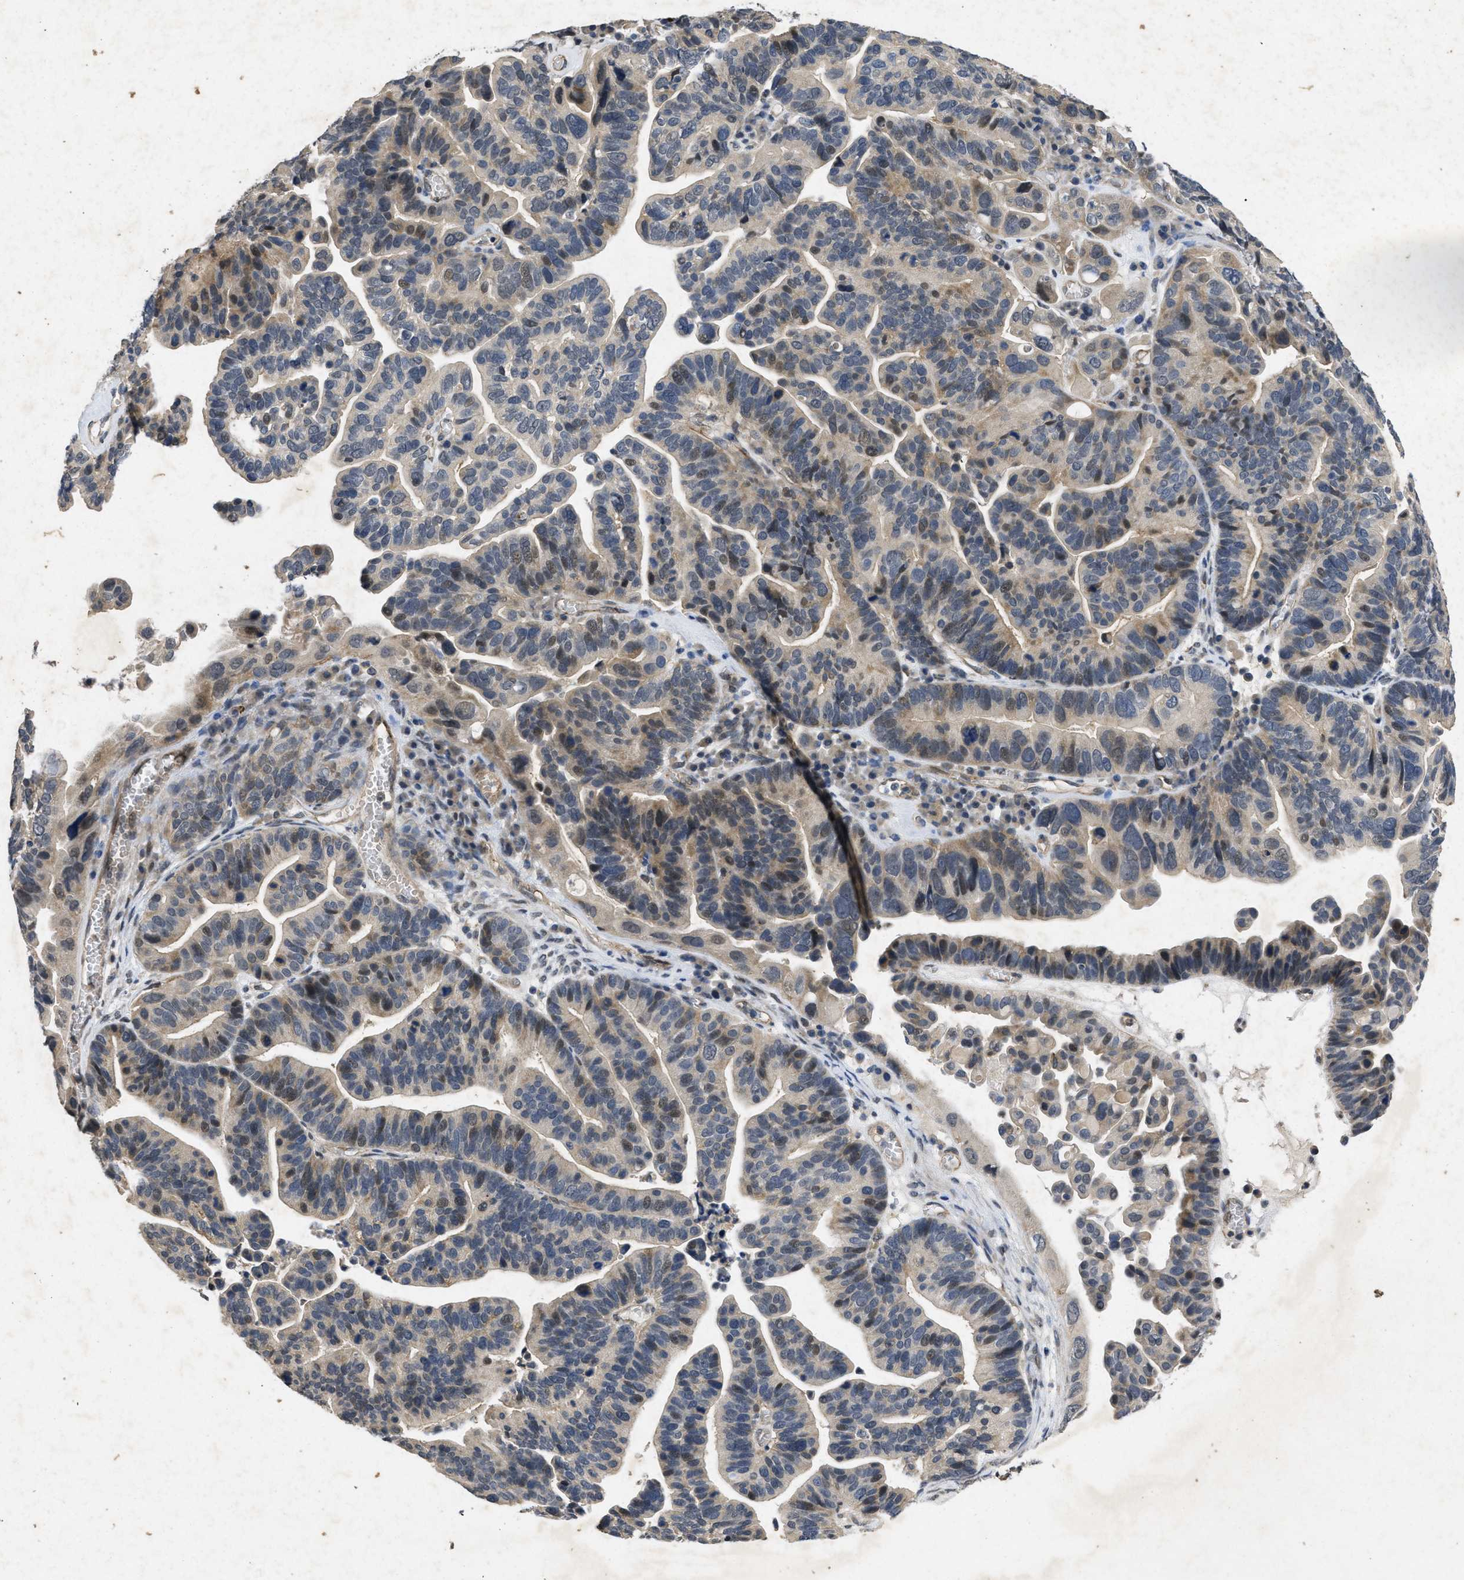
{"staining": {"intensity": "moderate", "quantity": "25%-75%", "location": "cytoplasmic/membranous,nuclear"}, "tissue": "ovarian cancer", "cell_type": "Tumor cells", "image_type": "cancer", "snomed": [{"axis": "morphology", "description": "Cystadenocarcinoma, serous, NOS"}, {"axis": "topography", "description": "Ovary"}], "caption": "Tumor cells display medium levels of moderate cytoplasmic/membranous and nuclear positivity in approximately 25%-75% of cells in human serous cystadenocarcinoma (ovarian).", "gene": "PAPOLG", "patient": {"sex": "female", "age": 56}}